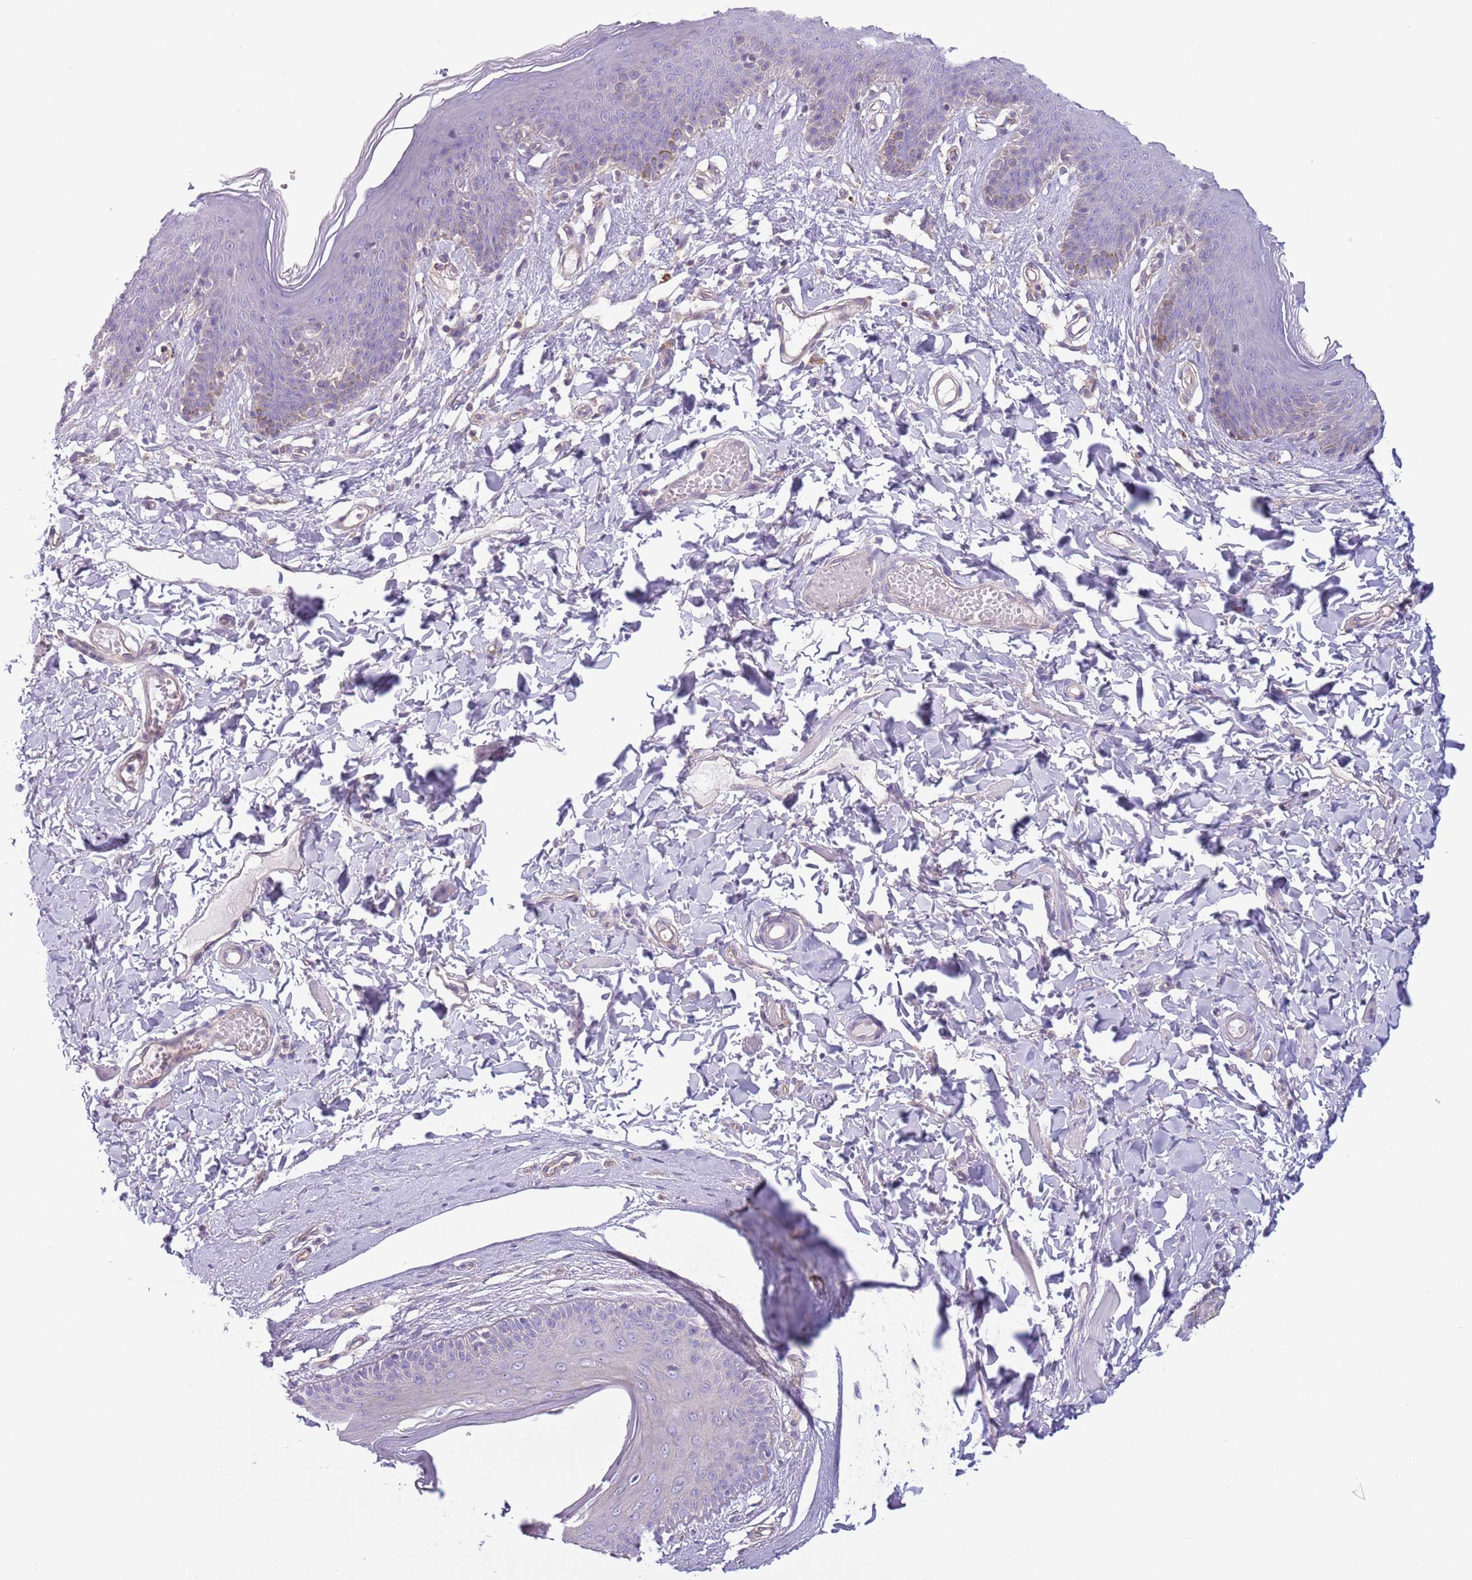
{"staining": {"intensity": "weak", "quantity": "<25%", "location": "cytoplasmic/membranous"}, "tissue": "skin", "cell_type": "Epidermal cells", "image_type": "normal", "snomed": [{"axis": "morphology", "description": "Normal tissue, NOS"}, {"axis": "topography", "description": "Vulva"}], "caption": "DAB (3,3'-diaminobenzidine) immunohistochemical staining of benign human skin reveals no significant expression in epidermal cells. (DAB immunohistochemistry (IHC) with hematoxylin counter stain).", "gene": "RBP3", "patient": {"sex": "female", "age": 66}}